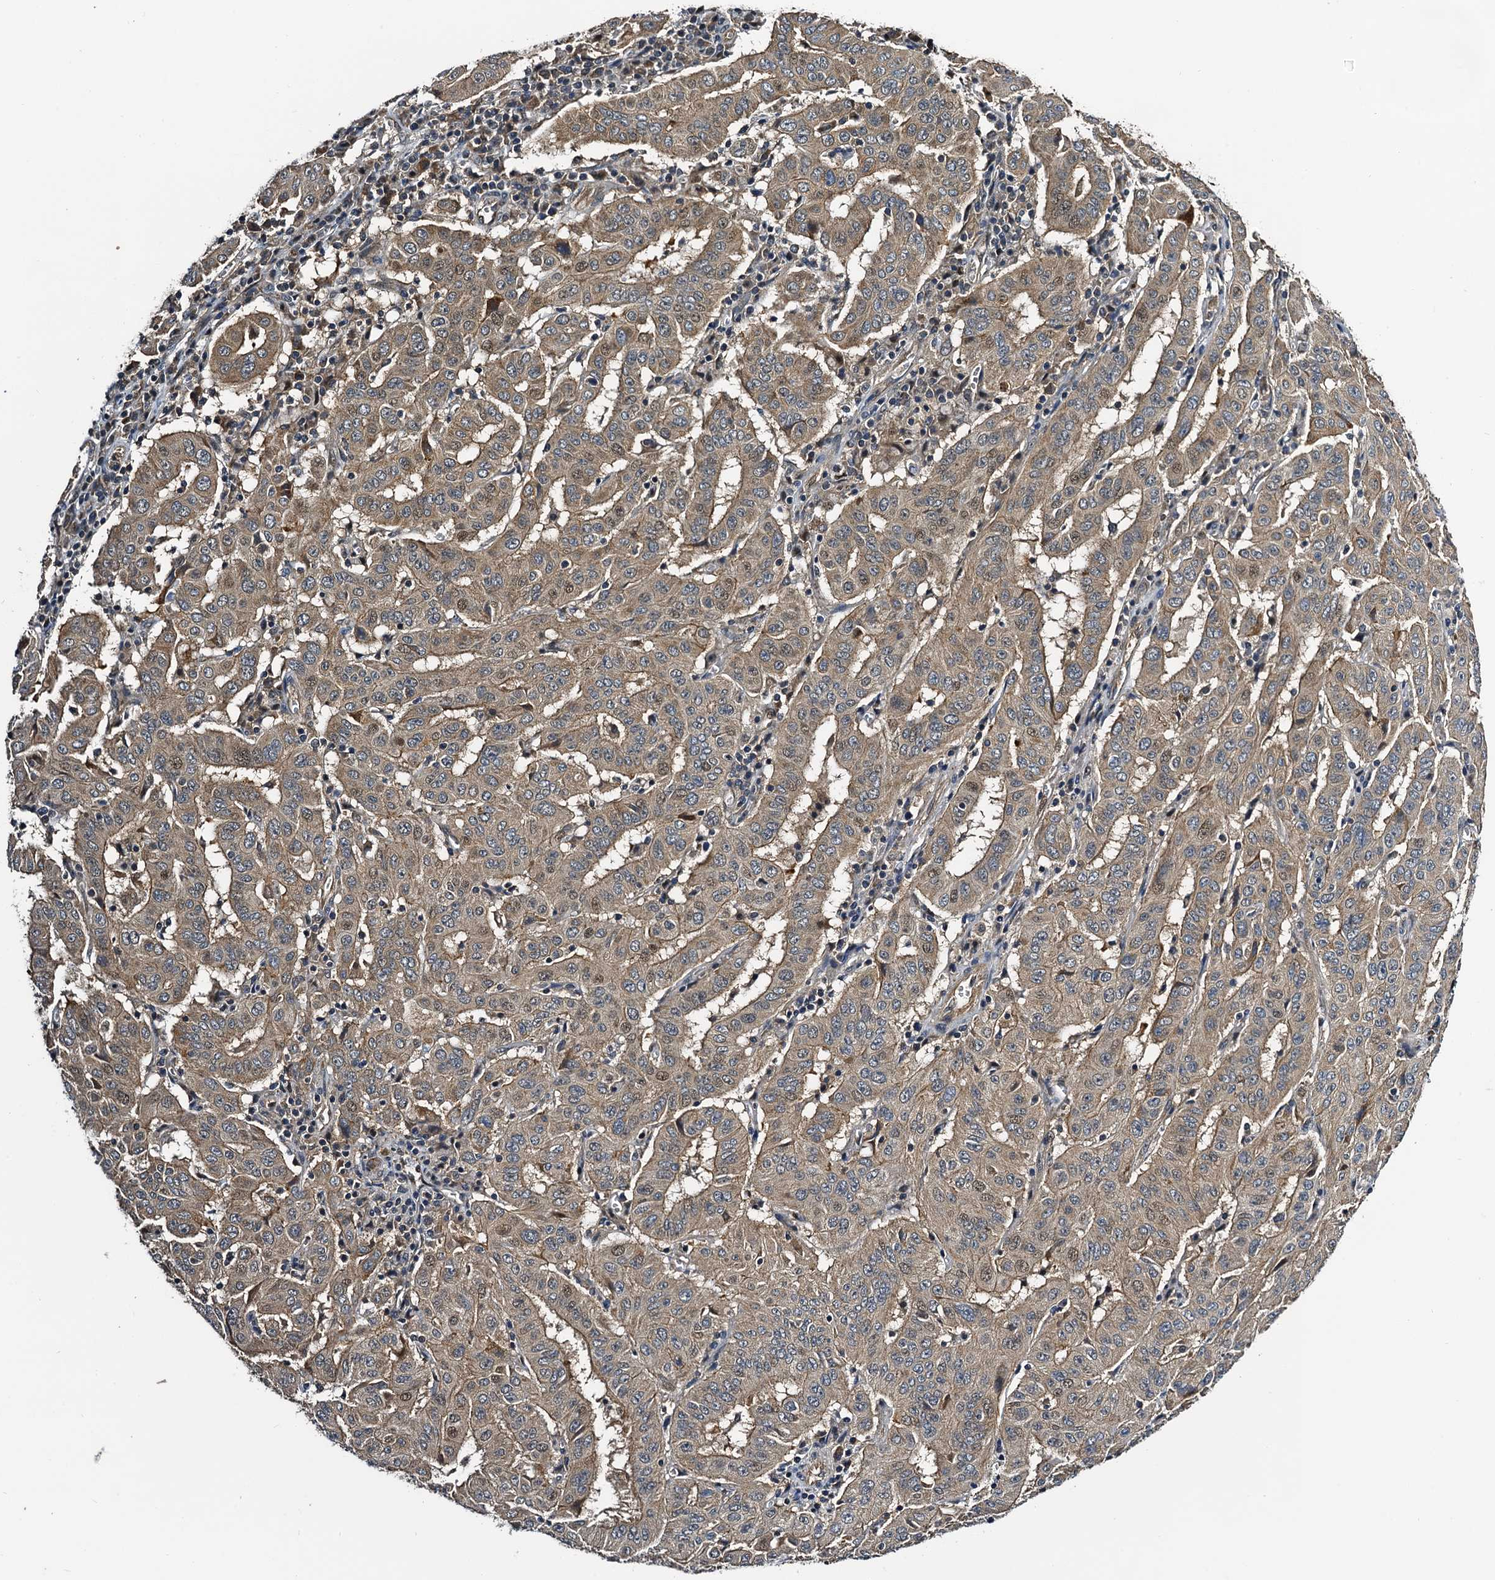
{"staining": {"intensity": "moderate", "quantity": ">75%", "location": "cytoplasmic/membranous"}, "tissue": "pancreatic cancer", "cell_type": "Tumor cells", "image_type": "cancer", "snomed": [{"axis": "morphology", "description": "Adenocarcinoma, NOS"}, {"axis": "topography", "description": "Pancreas"}], "caption": "An immunohistochemistry photomicrograph of neoplastic tissue is shown. Protein staining in brown shows moderate cytoplasmic/membranous positivity in adenocarcinoma (pancreatic) within tumor cells.", "gene": "NAA16", "patient": {"sex": "male", "age": 63}}